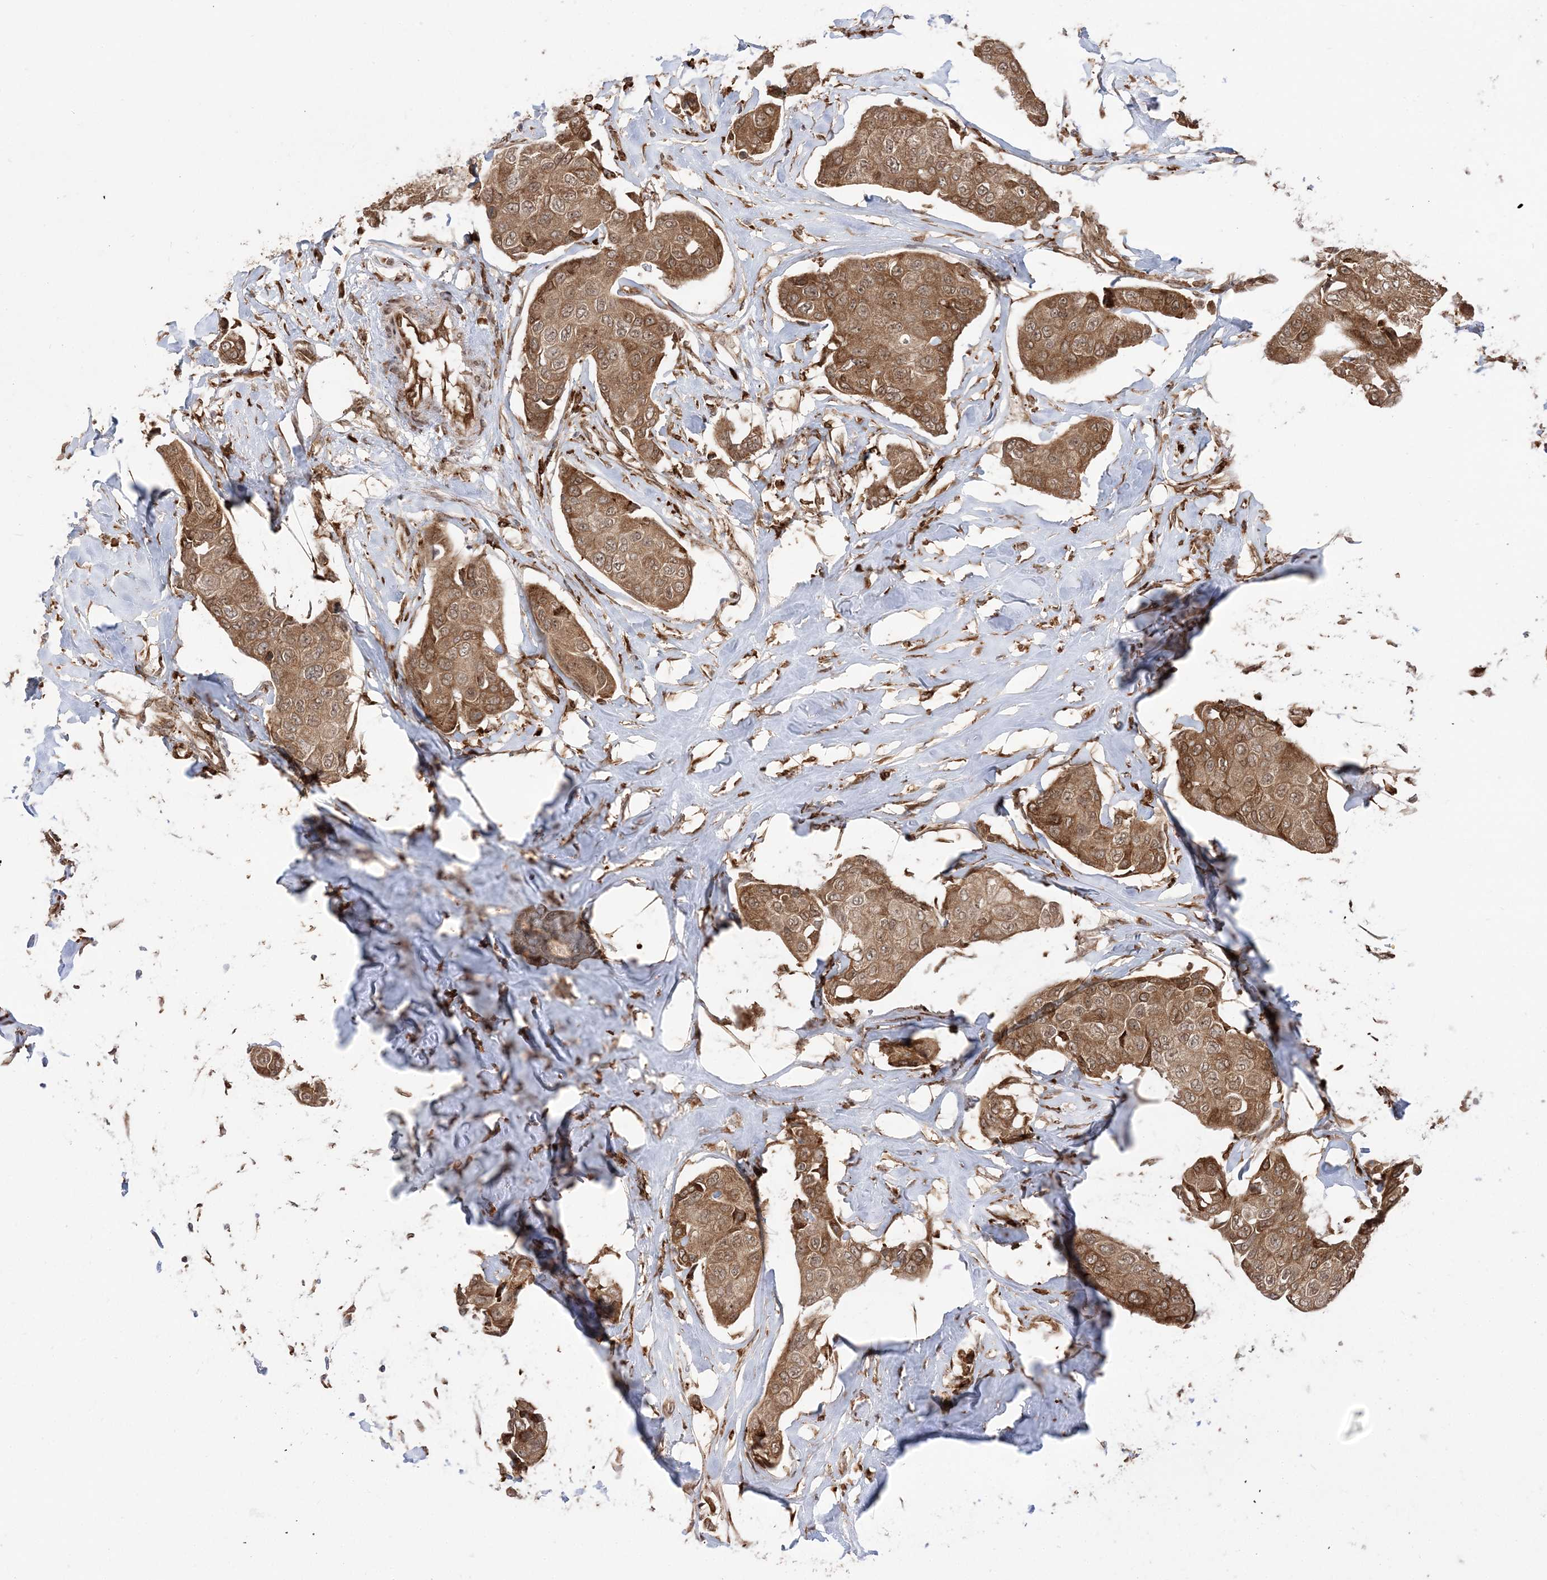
{"staining": {"intensity": "moderate", "quantity": ">75%", "location": "cytoplasmic/membranous,nuclear"}, "tissue": "breast cancer", "cell_type": "Tumor cells", "image_type": "cancer", "snomed": [{"axis": "morphology", "description": "Duct carcinoma"}, {"axis": "topography", "description": "Breast"}], "caption": "Immunohistochemistry image of invasive ductal carcinoma (breast) stained for a protein (brown), which demonstrates medium levels of moderate cytoplasmic/membranous and nuclear staining in approximately >75% of tumor cells.", "gene": "EPC2", "patient": {"sex": "female", "age": 80}}